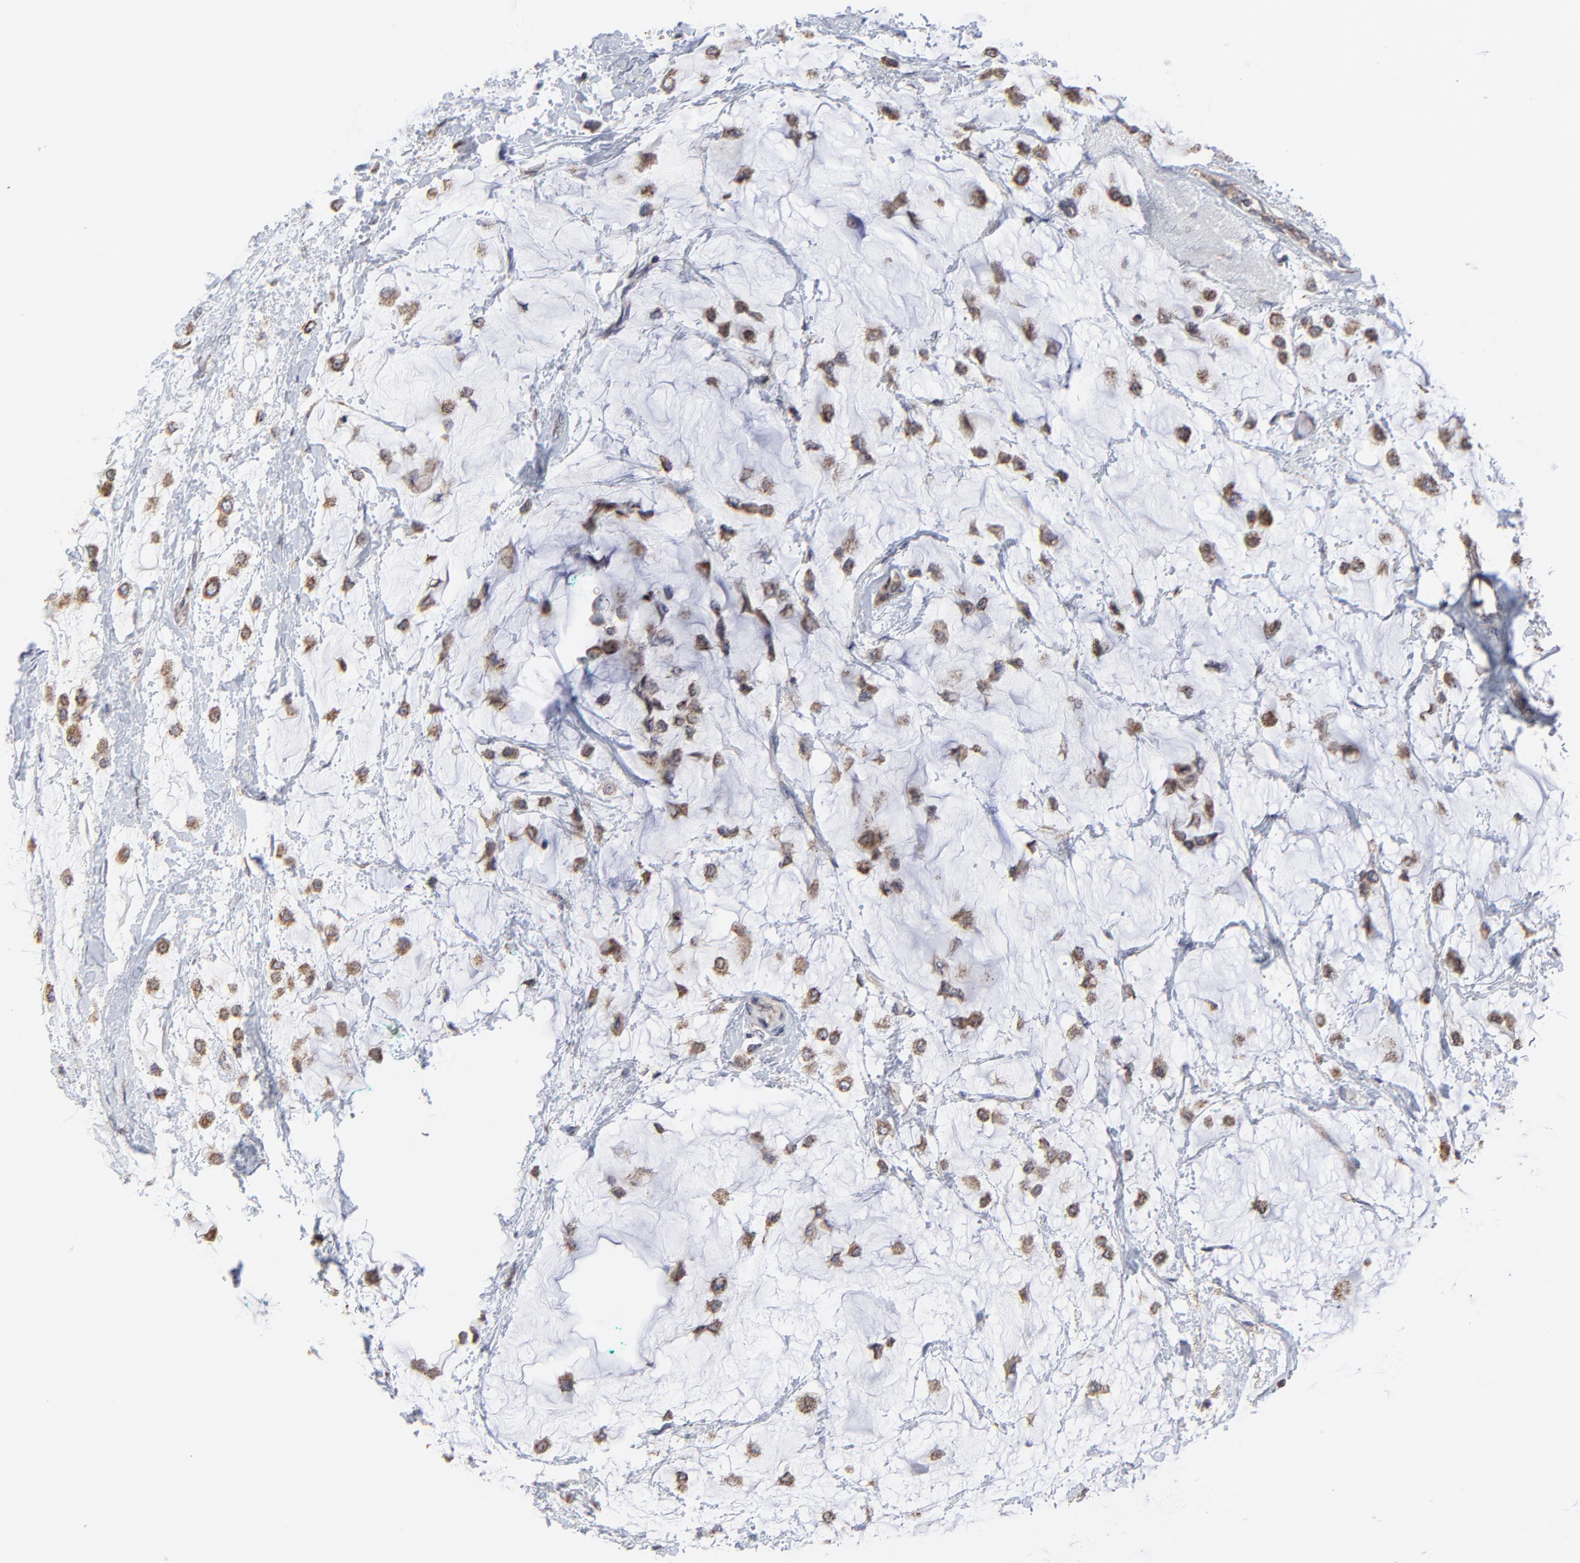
{"staining": {"intensity": "weak", "quantity": ">75%", "location": "cytoplasmic/membranous"}, "tissue": "breast cancer", "cell_type": "Tumor cells", "image_type": "cancer", "snomed": [{"axis": "morphology", "description": "Lobular carcinoma"}, {"axis": "topography", "description": "Breast"}], "caption": "A brown stain highlights weak cytoplasmic/membranous positivity of a protein in lobular carcinoma (breast) tumor cells. Immunohistochemistry (ihc) stains the protein of interest in brown and the nuclei are stained blue.", "gene": "ZNF550", "patient": {"sex": "female", "age": 85}}